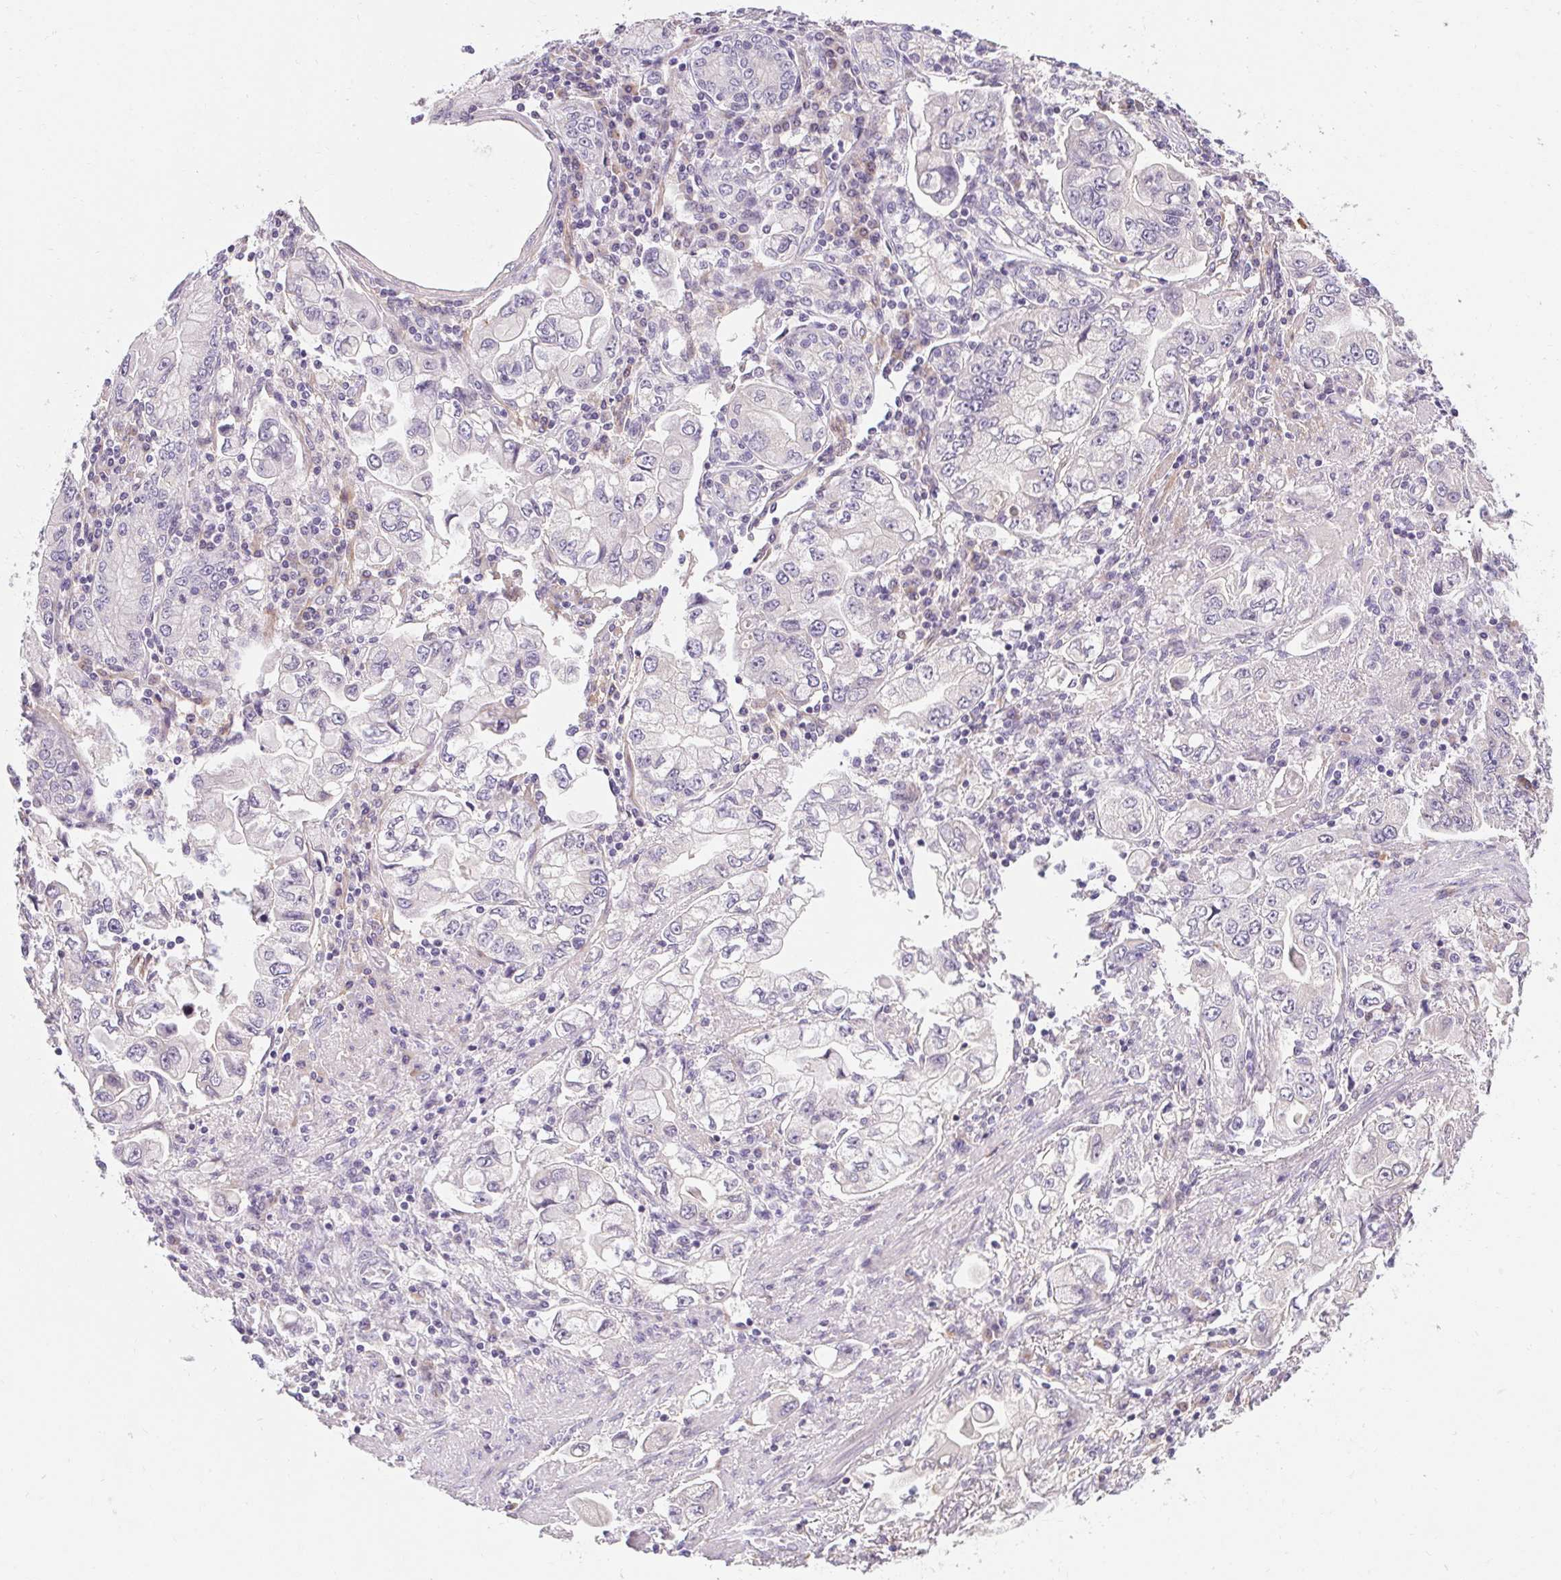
{"staining": {"intensity": "negative", "quantity": "none", "location": "none"}, "tissue": "stomach cancer", "cell_type": "Tumor cells", "image_type": "cancer", "snomed": [{"axis": "morphology", "description": "Adenocarcinoma, NOS"}, {"axis": "topography", "description": "Stomach, lower"}], "caption": "DAB immunohistochemical staining of human adenocarcinoma (stomach) reveals no significant expression in tumor cells.", "gene": "TMEM52B", "patient": {"sex": "female", "age": 93}}